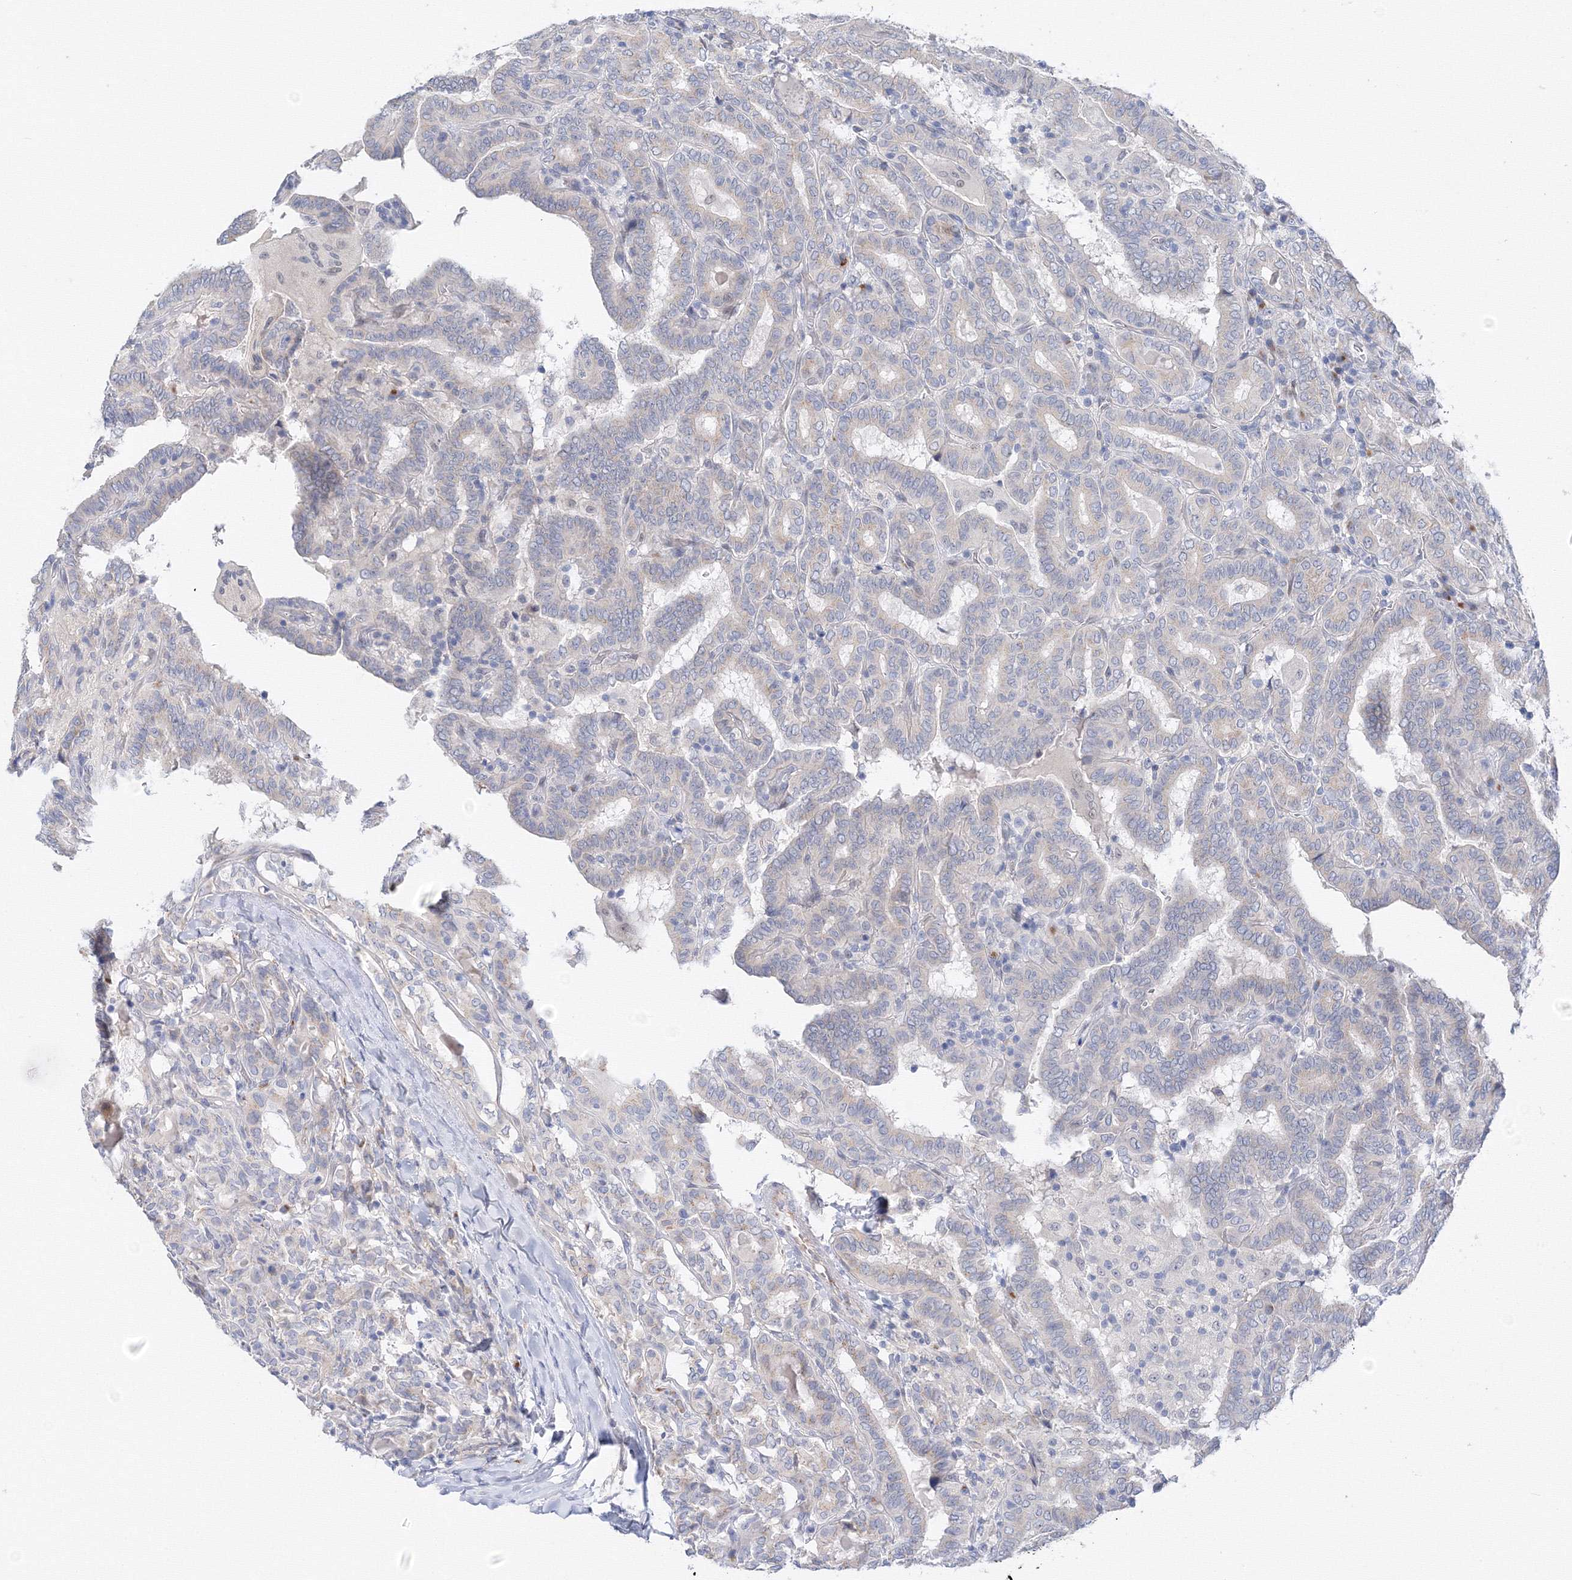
{"staining": {"intensity": "negative", "quantity": "none", "location": "none"}, "tissue": "thyroid cancer", "cell_type": "Tumor cells", "image_type": "cancer", "snomed": [{"axis": "morphology", "description": "Papillary adenocarcinoma, NOS"}, {"axis": "topography", "description": "Thyroid gland"}], "caption": "High power microscopy image of an immunohistochemistry histopathology image of thyroid cancer, revealing no significant staining in tumor cells.", "gene": "TAMM41", "patient": {"sex": "female", "age": 72}}